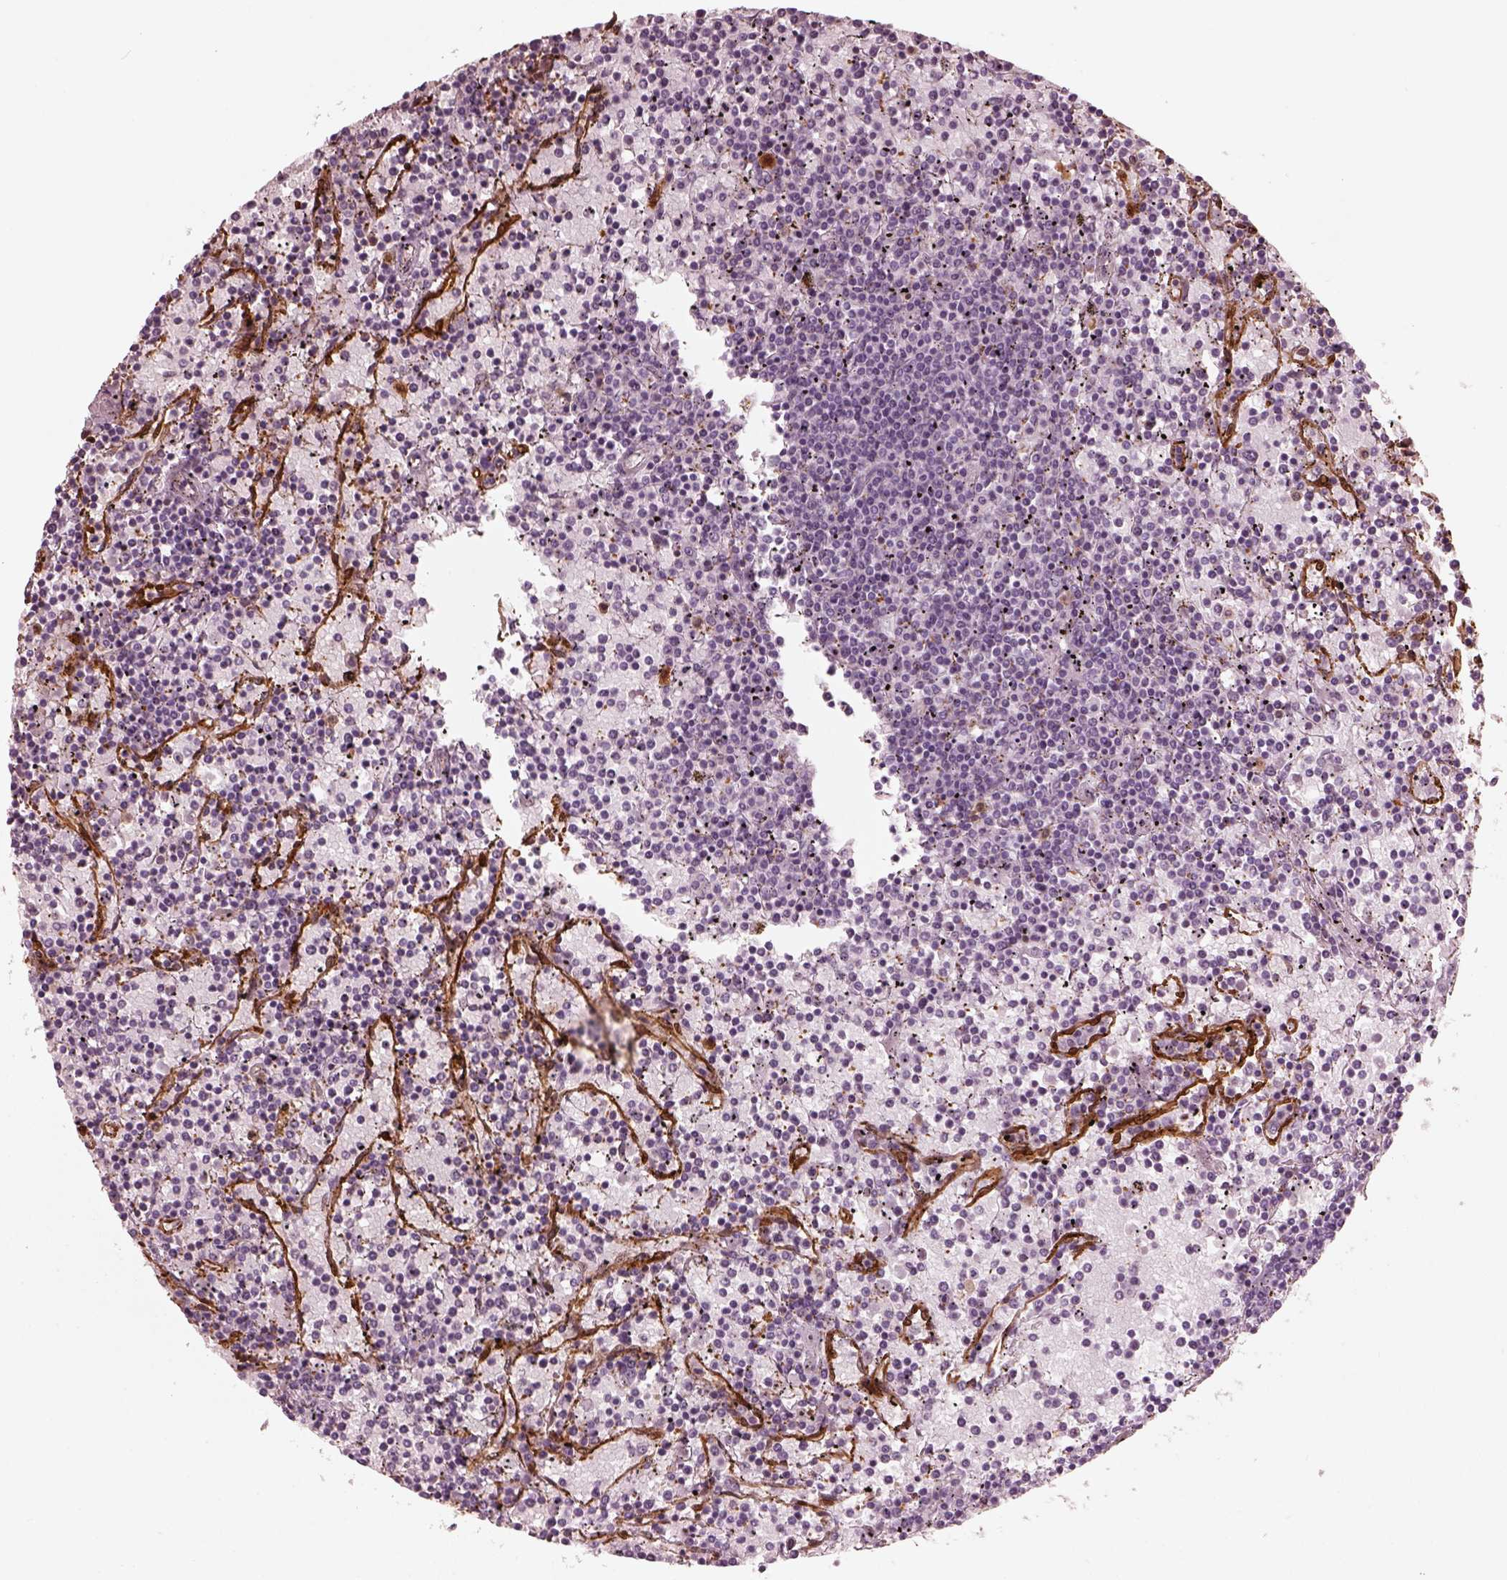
{"staining": {"intensity": "negative", "quantity": "none", "location": "none"}, "tissue": "lymphoma", "cell_type": "Tumor cells", "image_type": "cancer", "snomed": [{"axis": "morphology", "description": "Malignant lymphoma, non-Hodgkin's type, Low grade"}, {"axis": "topography", "description": "Spleen"}], "caption": "Immunohistochemical staining of human malignant lymphoma, non-Hodgkin's type (low-grade) demonstrates no significant expression in tumor cells. Brightfield microscopy of immunohistochemistry stained with DAB (3,3'-diaminobenzidine) (brown) and hematoxylin (blue), captured at high magnification.", "gene": "PSTPIP2", "patient": {"sex": "female", "age": 77}}